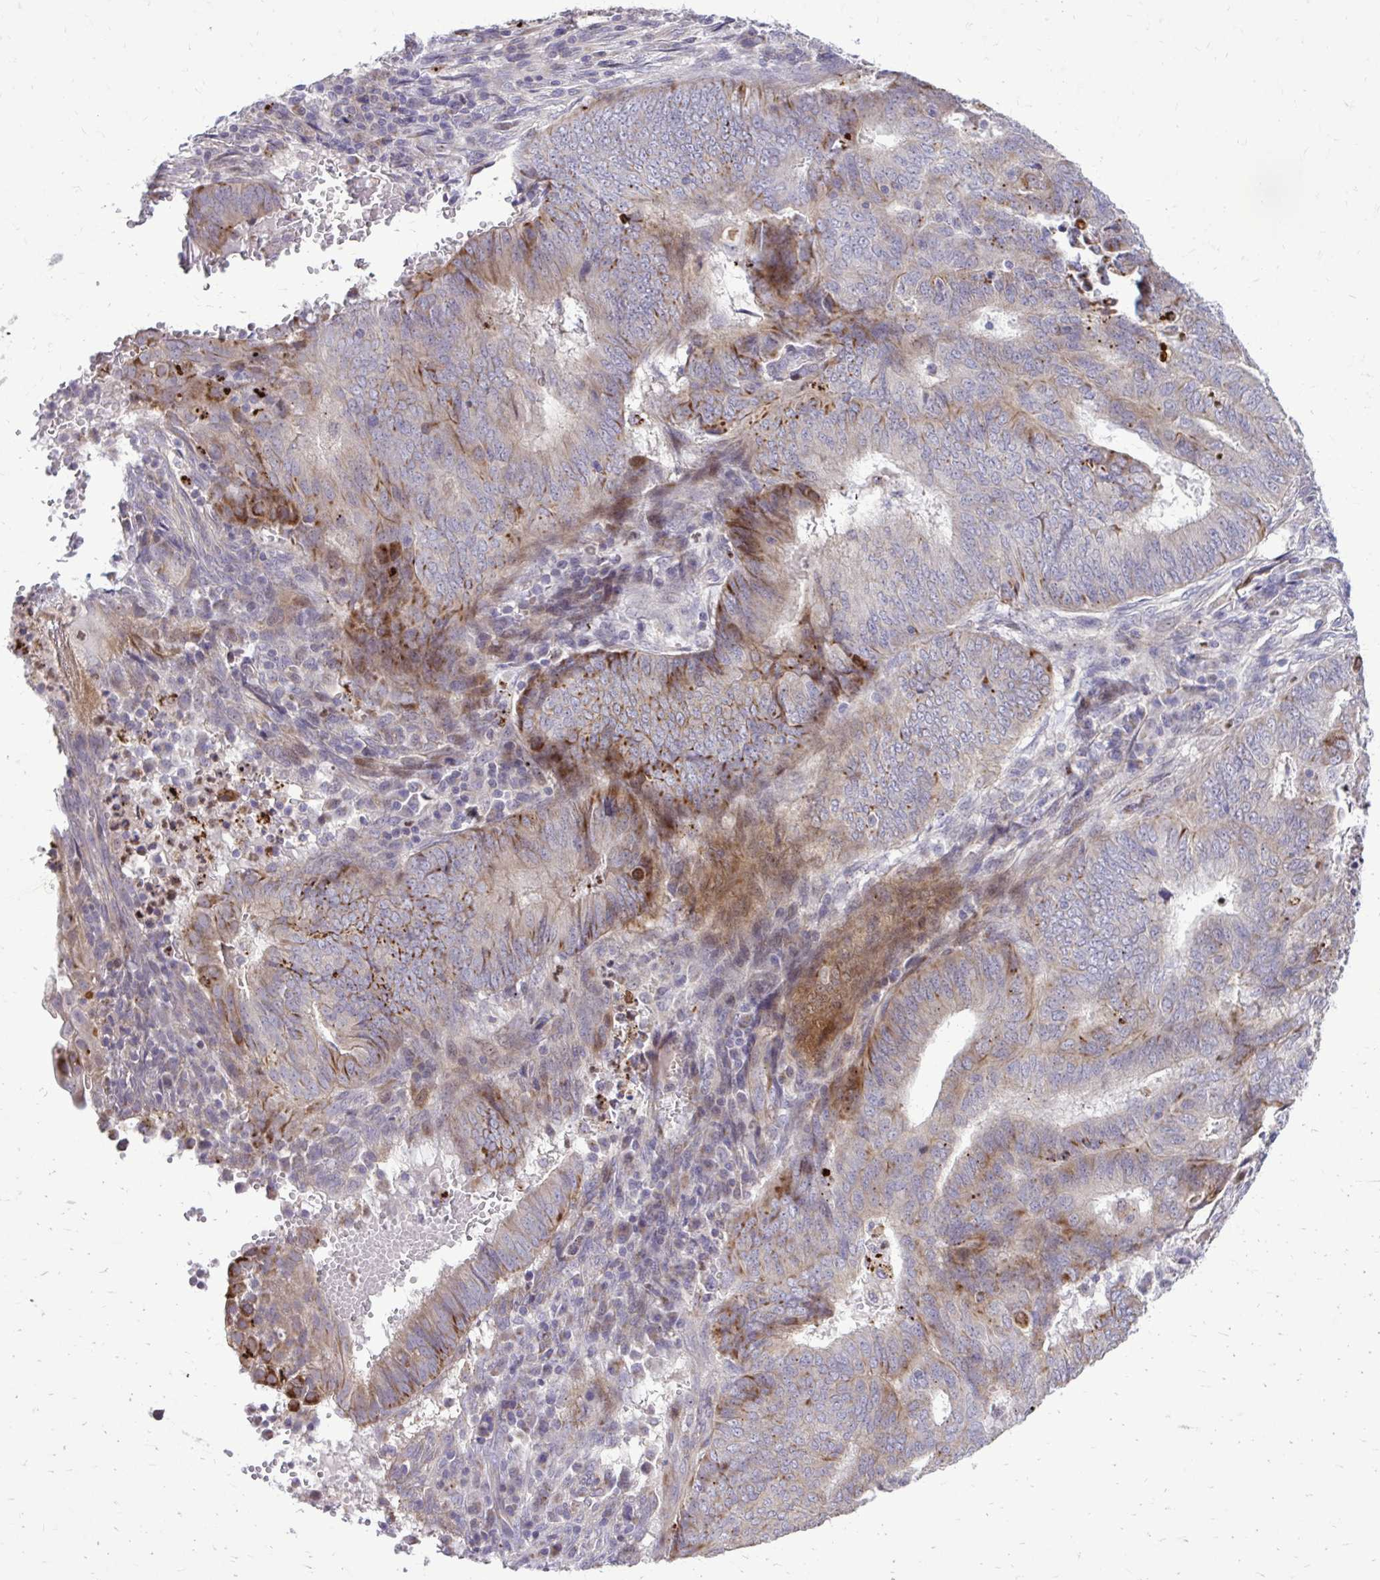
{"staining": {"intensity": "moderate", "quantity": "<25%", "location": "cytoplasmic/membranous"}, "tissue": "endometrial cancer", "cell_type": "Tumor cells", "image_type": "cancer", "snomed": [{"axis": "morphology", "description": "Adenocarcinoma, NOS"}, {"axis": "topography", "description": "Endometrium"}], "caption": "The histopathology image reveals a brown stain indicating the presence of a protein in the cytoplasmic/membranous of tumor cells in endometrial cancer (adenocarcinoma). (IHC, brightfield microscopy, high magnification).", "gene": "ABCC3", "patient": {"sex": "female", "age": 62}}